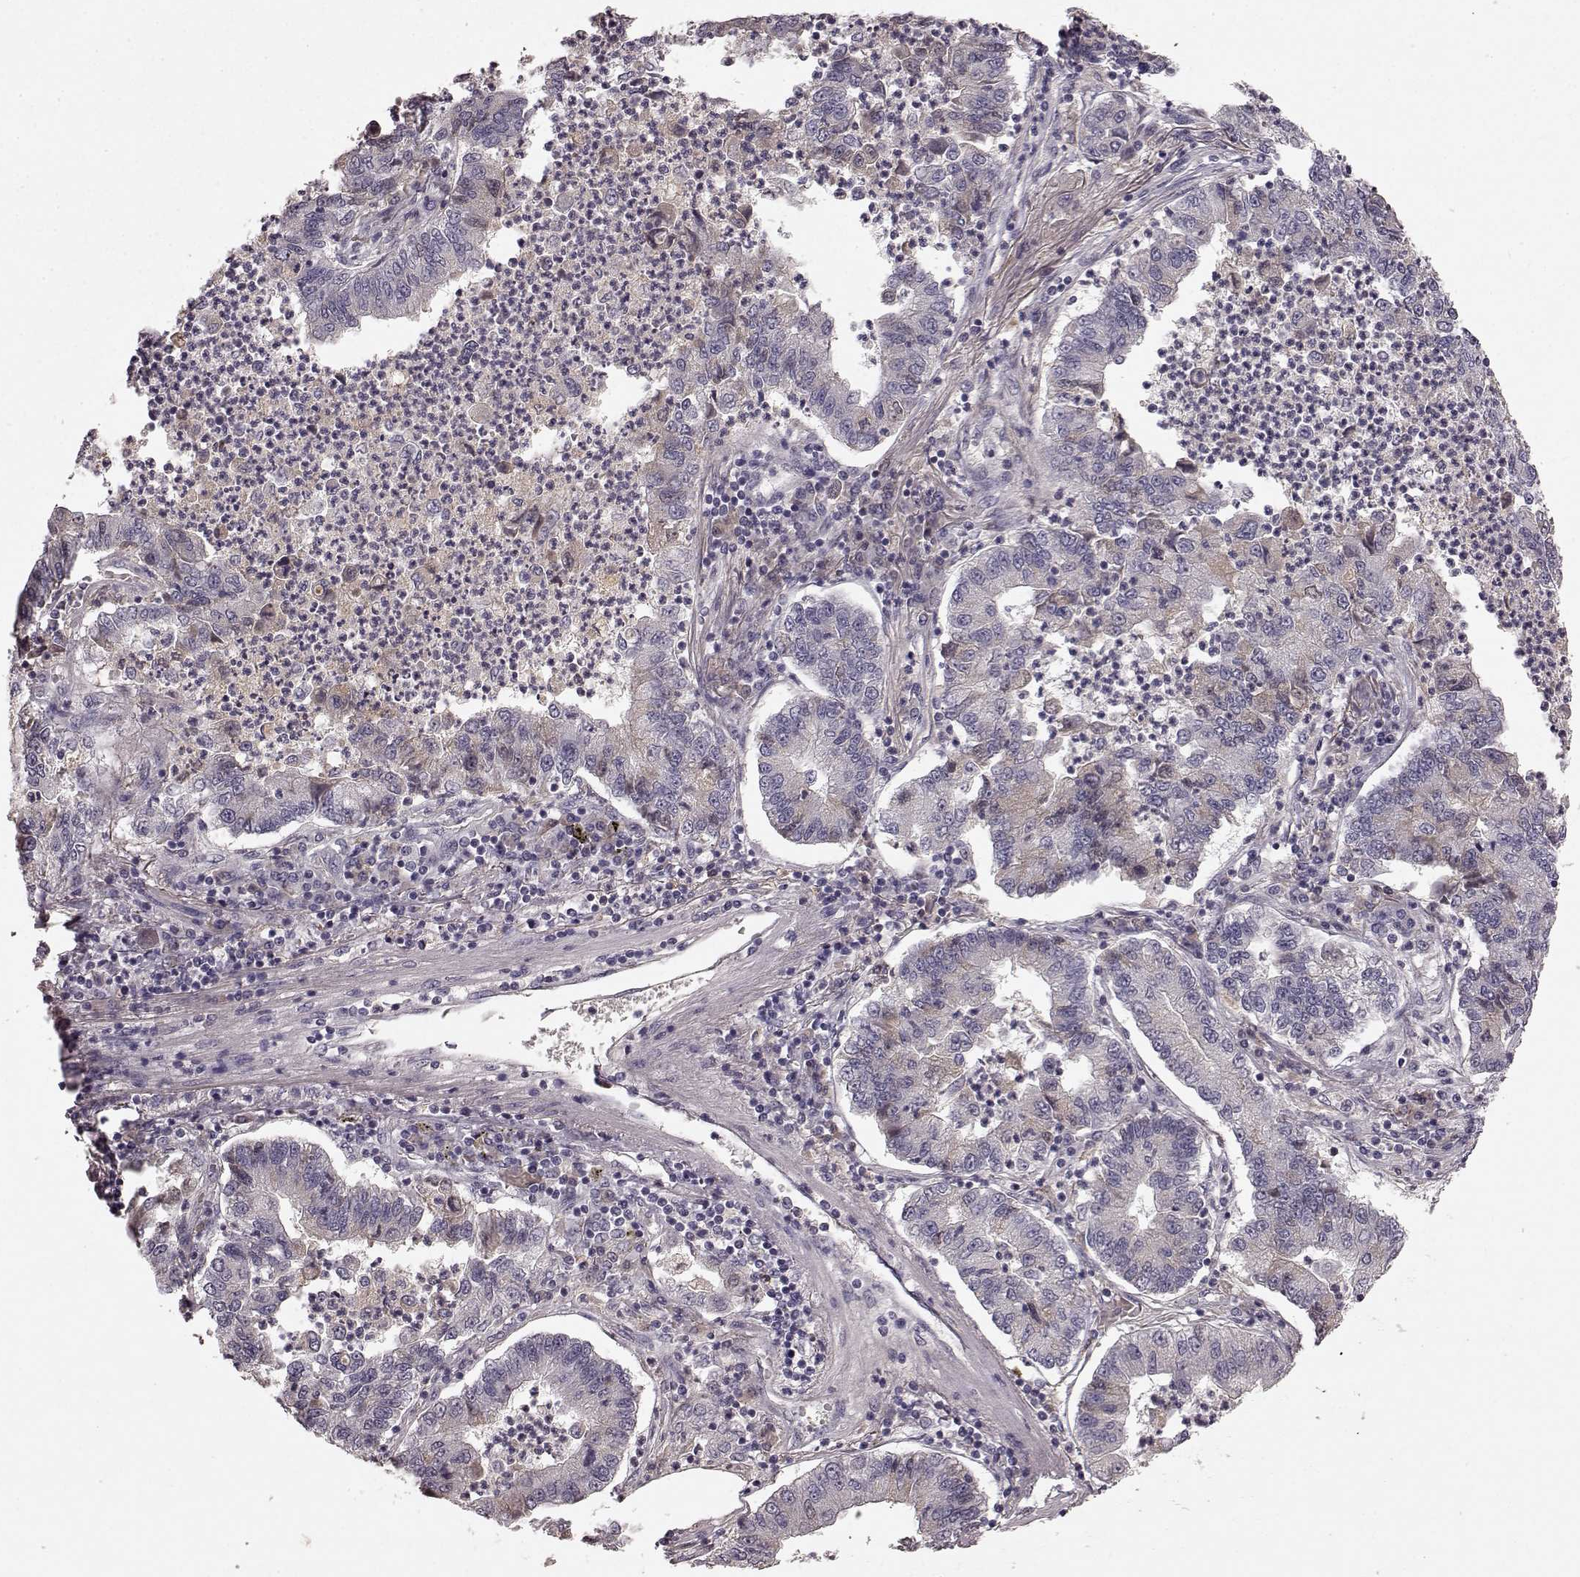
{"staining": {"intensity": "negative", "quantity": "none", "location": "none"}, "tissue": "lung cancer", "cell_type": "Tumor cells", "image_type": "cancer", "snomed": [{"axis": "morphology", "description": "Adenocarcinoma, NOS"}, {"axis": "topography", "description": "Lung"}], "caption": "DAB (3,3'-diaminobenzidine) immunohistochemical staining of lung adenocarcinoma displays no significant positivity in tumor cells.", "gene": "SLC22A18", "patient": {"sex": "female", "age": 57}}